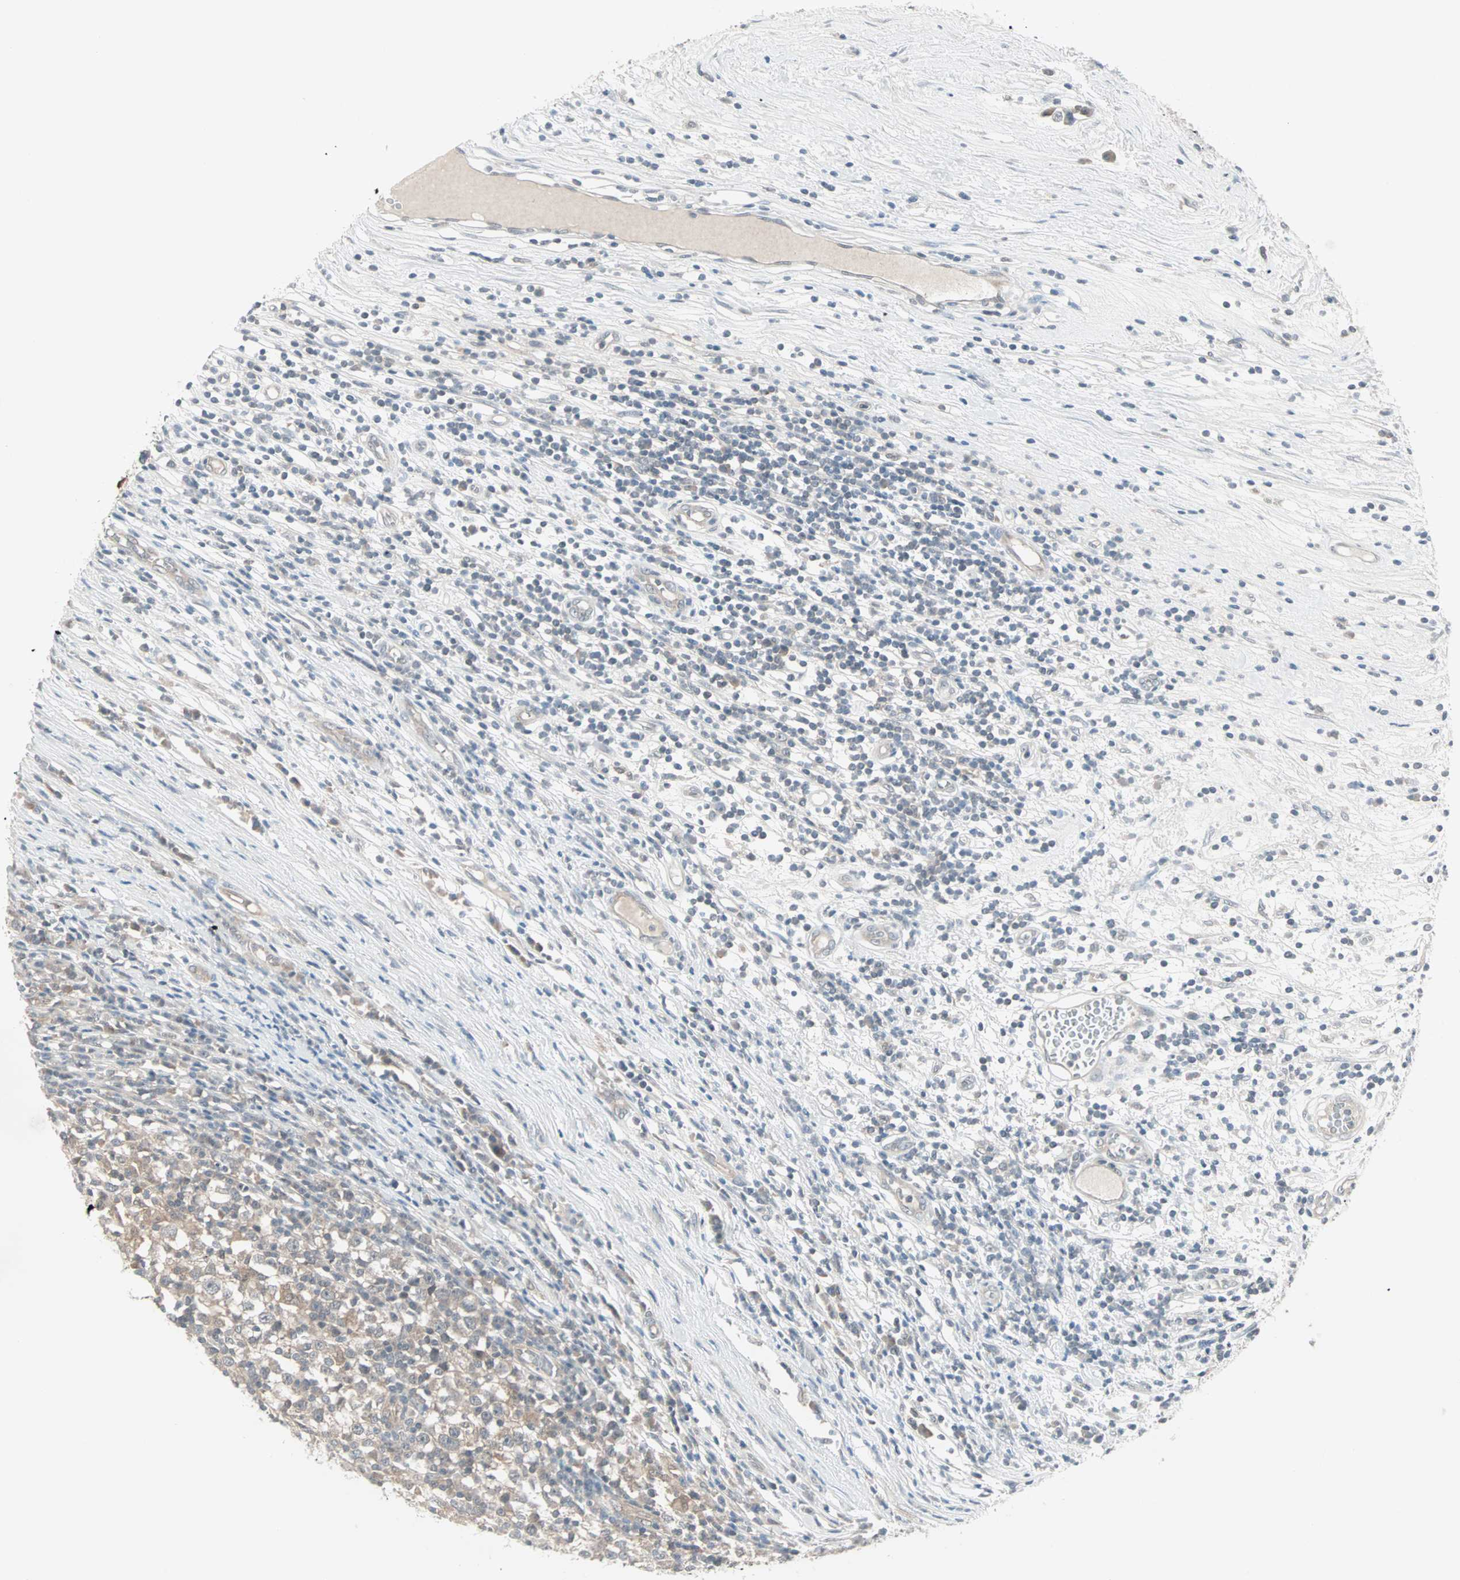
{"staining": {"intensity": "weak", "quantity": "25%-75%", "location": "cytoplasmic/membranous"}, "tissue": "testis cancer", "cell_type": "Tumor cells", "image_type": "cancer", "snomed": [{"axis": "morphology", "description": "Seminoma, NOS"}, {"axis": "topography", "description": "Testis"}], "caption": "Immunohistochemical staining of testis cancer (seminoma) shows low levels of weak cytoplasmic/membranous protein expression in about 25%-75% of tumor cells.", "gene": "PTPA", "patient": {"sex": "male", "age": 65}}